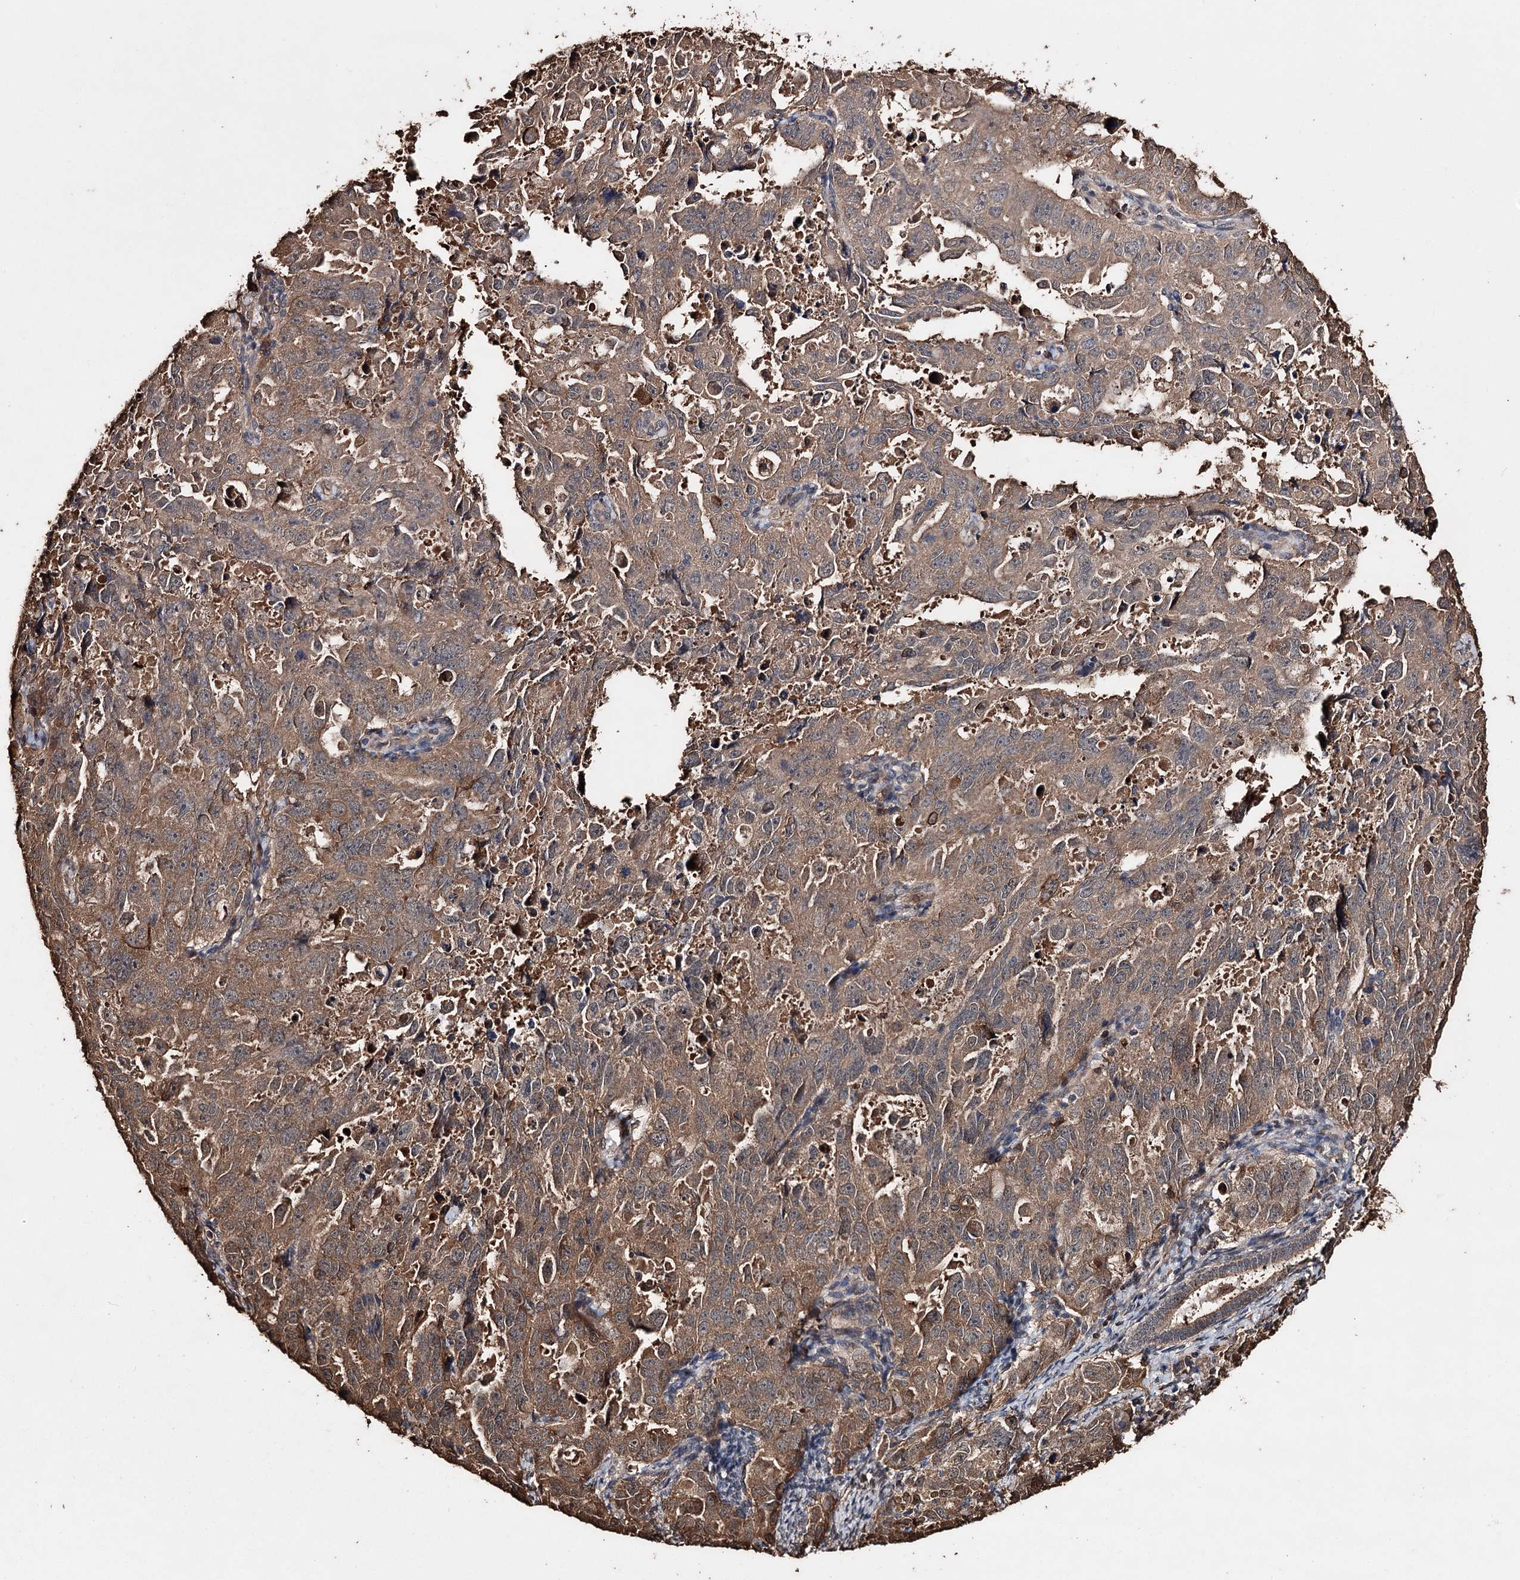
{"staining": {"intensity": "moderate", "quantity": ">75%", "location": "cytoplasmic/membranous"}, "tissue": "endometrial cancer", "cell_type": "Tumor cells", "image_type": "cancer", "snomed": [{"axis": "morphology", "description": "Adenocarcinoma, NOS"}, {"axis": "topography", "description": "Endometrium"}], "caption": "Immunohistochemistry (IHC) histopathology image of neoplastic tissue: endometrial cancer stained using immunohistochemistry (IHC) demonstrates medium levels of moderate protein expression localized specifically in the cytoplasmic/membranous of tumor cells, appearing as a cytoplasmic/membranous brown color.", "gene": "ZNF662", "patient": {"sex": "female", "age": 65}}